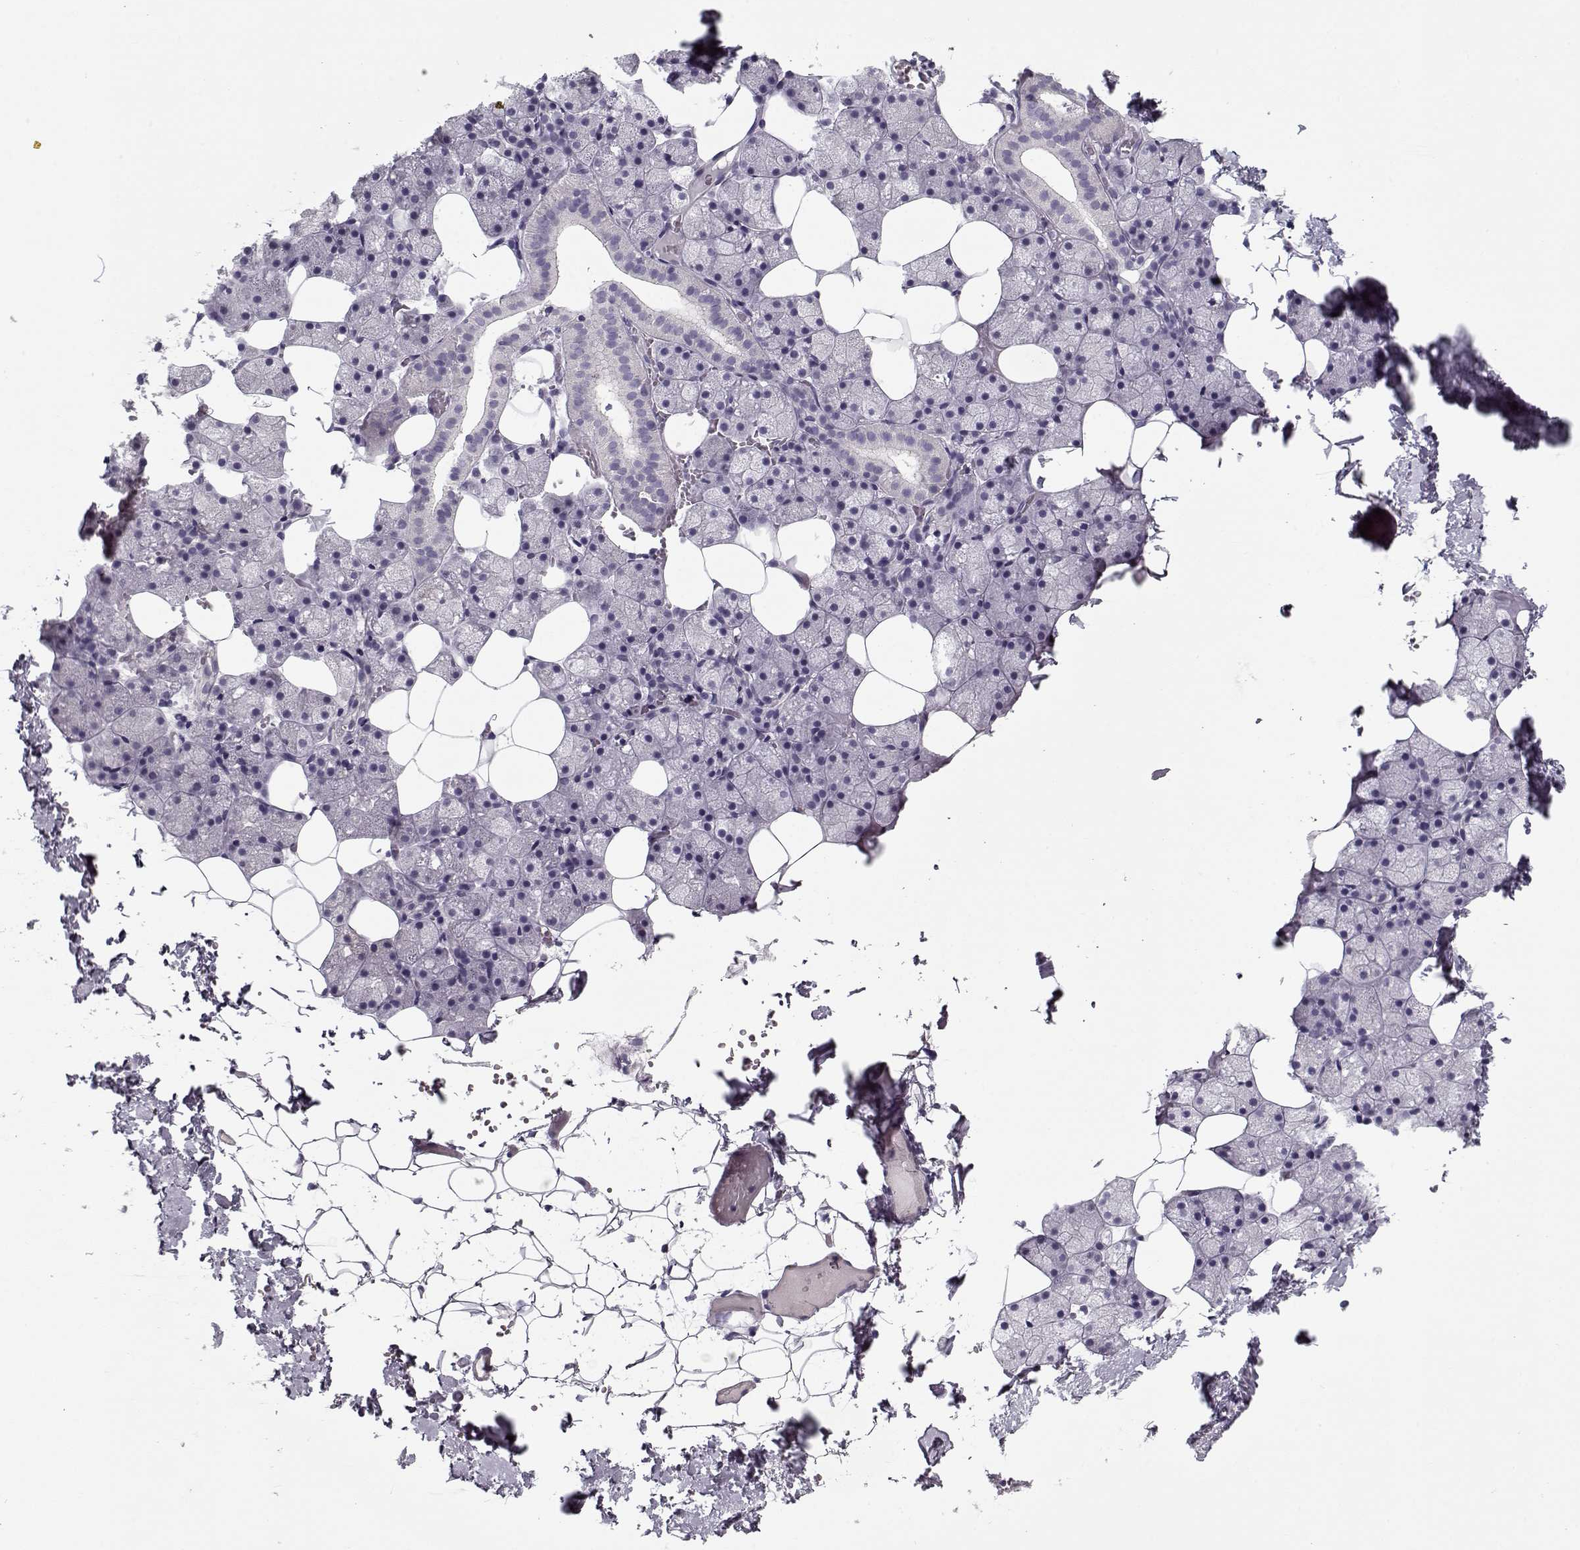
{"staining": {"intensity": "negative", "quantity": "none", "location": "none"}, "tissue": "salivary gland", "cell_type": "Glandular cells", "image_type": "normal", "snomed": [{"axis": "morphology", "description": "Normal tissue, NOS"}, {"axis": "topography", "description": "Salivary gland"}], "caption": "An IHC micrograph of normal salivary gland is shown. There is no staining in glandular cells of salivary gland.", "gene": "CCDC136", "patient": {"sex": "male", "age": 38}}